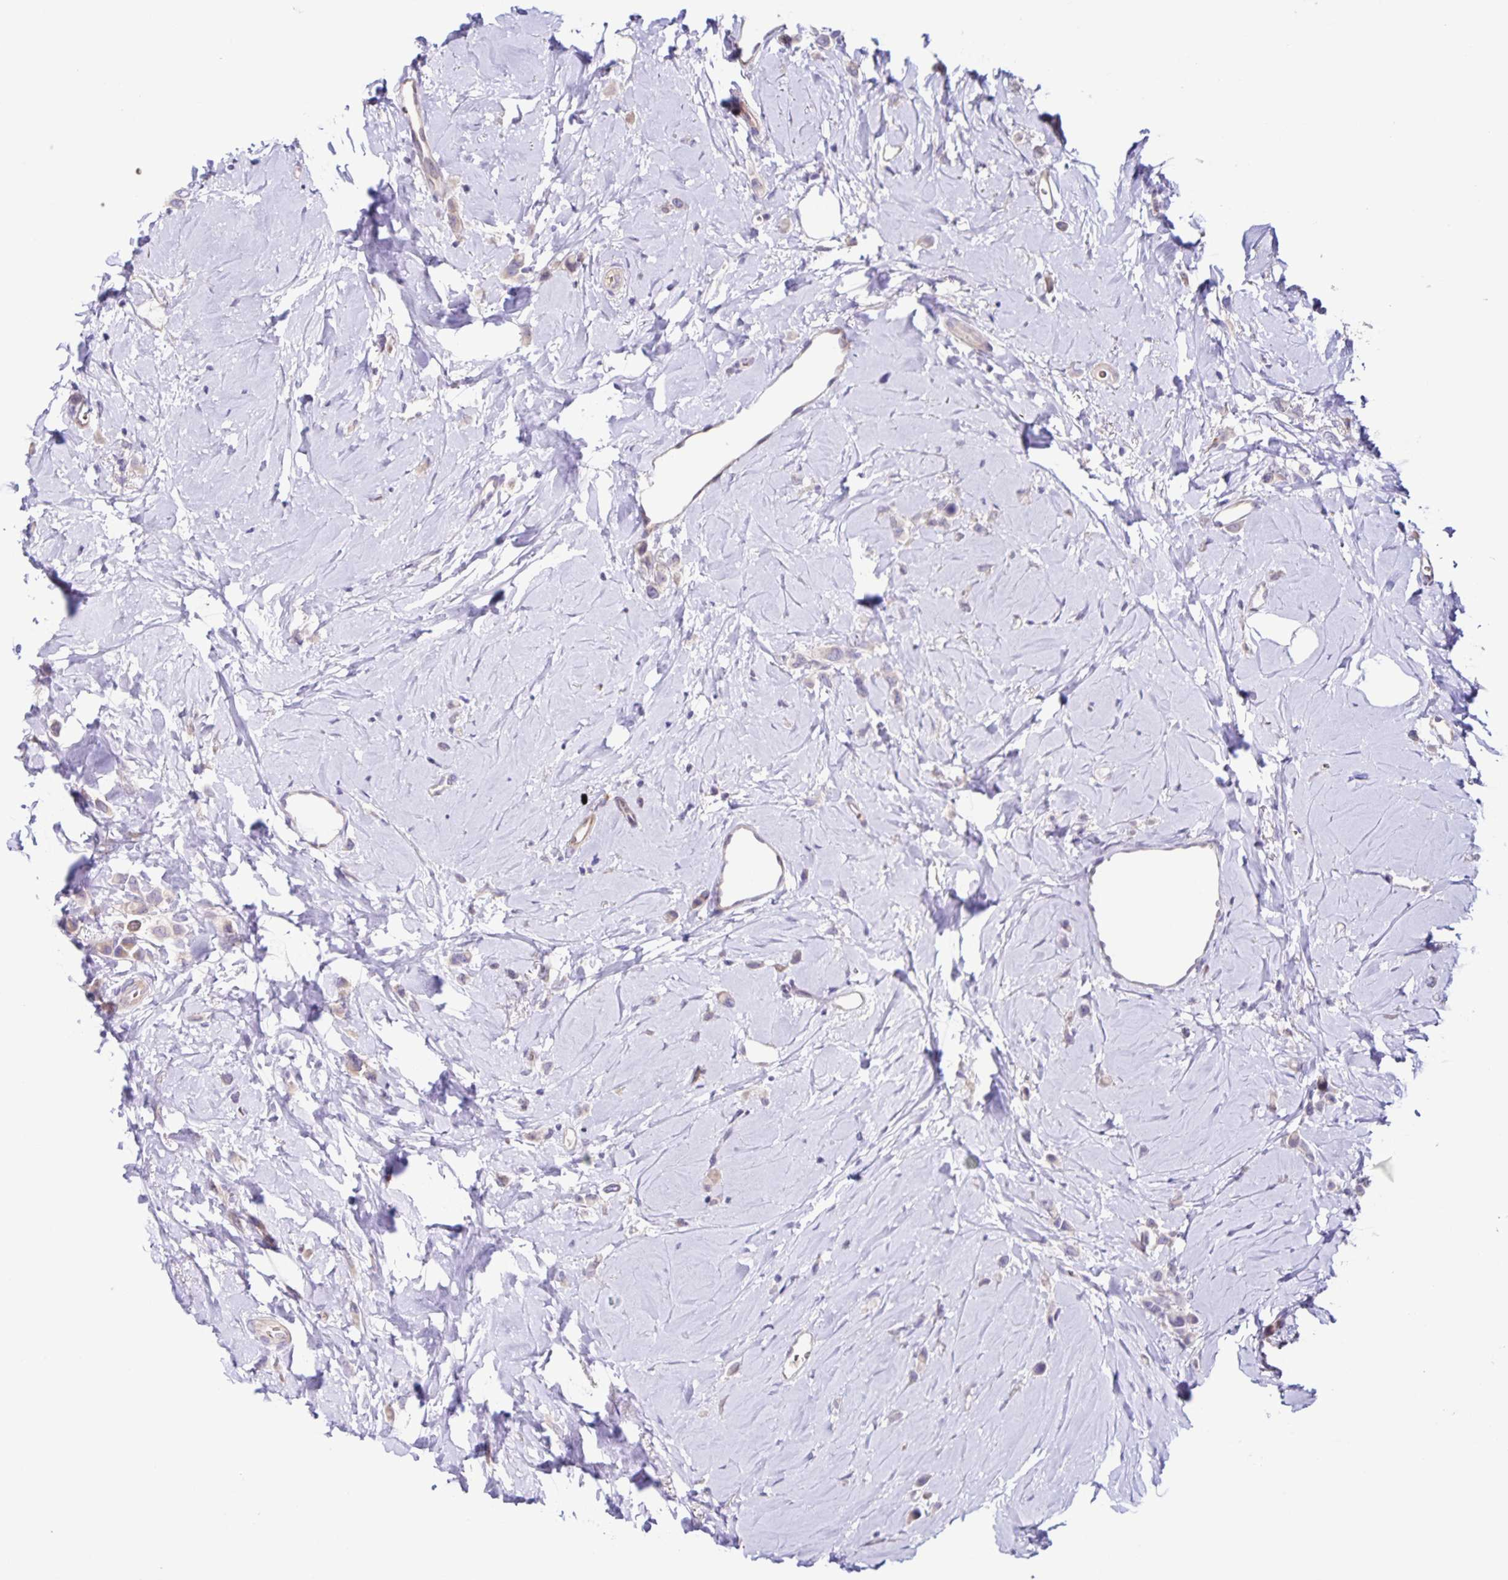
{"staining": {"intensity": "negative", "quantity": "none", "location": "none"}, "tissue": "breast cancer", "cell_type": "Tumor cells", "image_type": "cancer", "snomed": [{"axis": "morphology", "description": "Lobular carcinoma"}, {"axis": "topography", "description": "Breast"}], "caption": "Protein analysis of lobular carcinoma (breast) demonstrates no significant expression in tumor cells.", "gene": "RNFT2", "patient": {"sex": "female", "age": 66}}